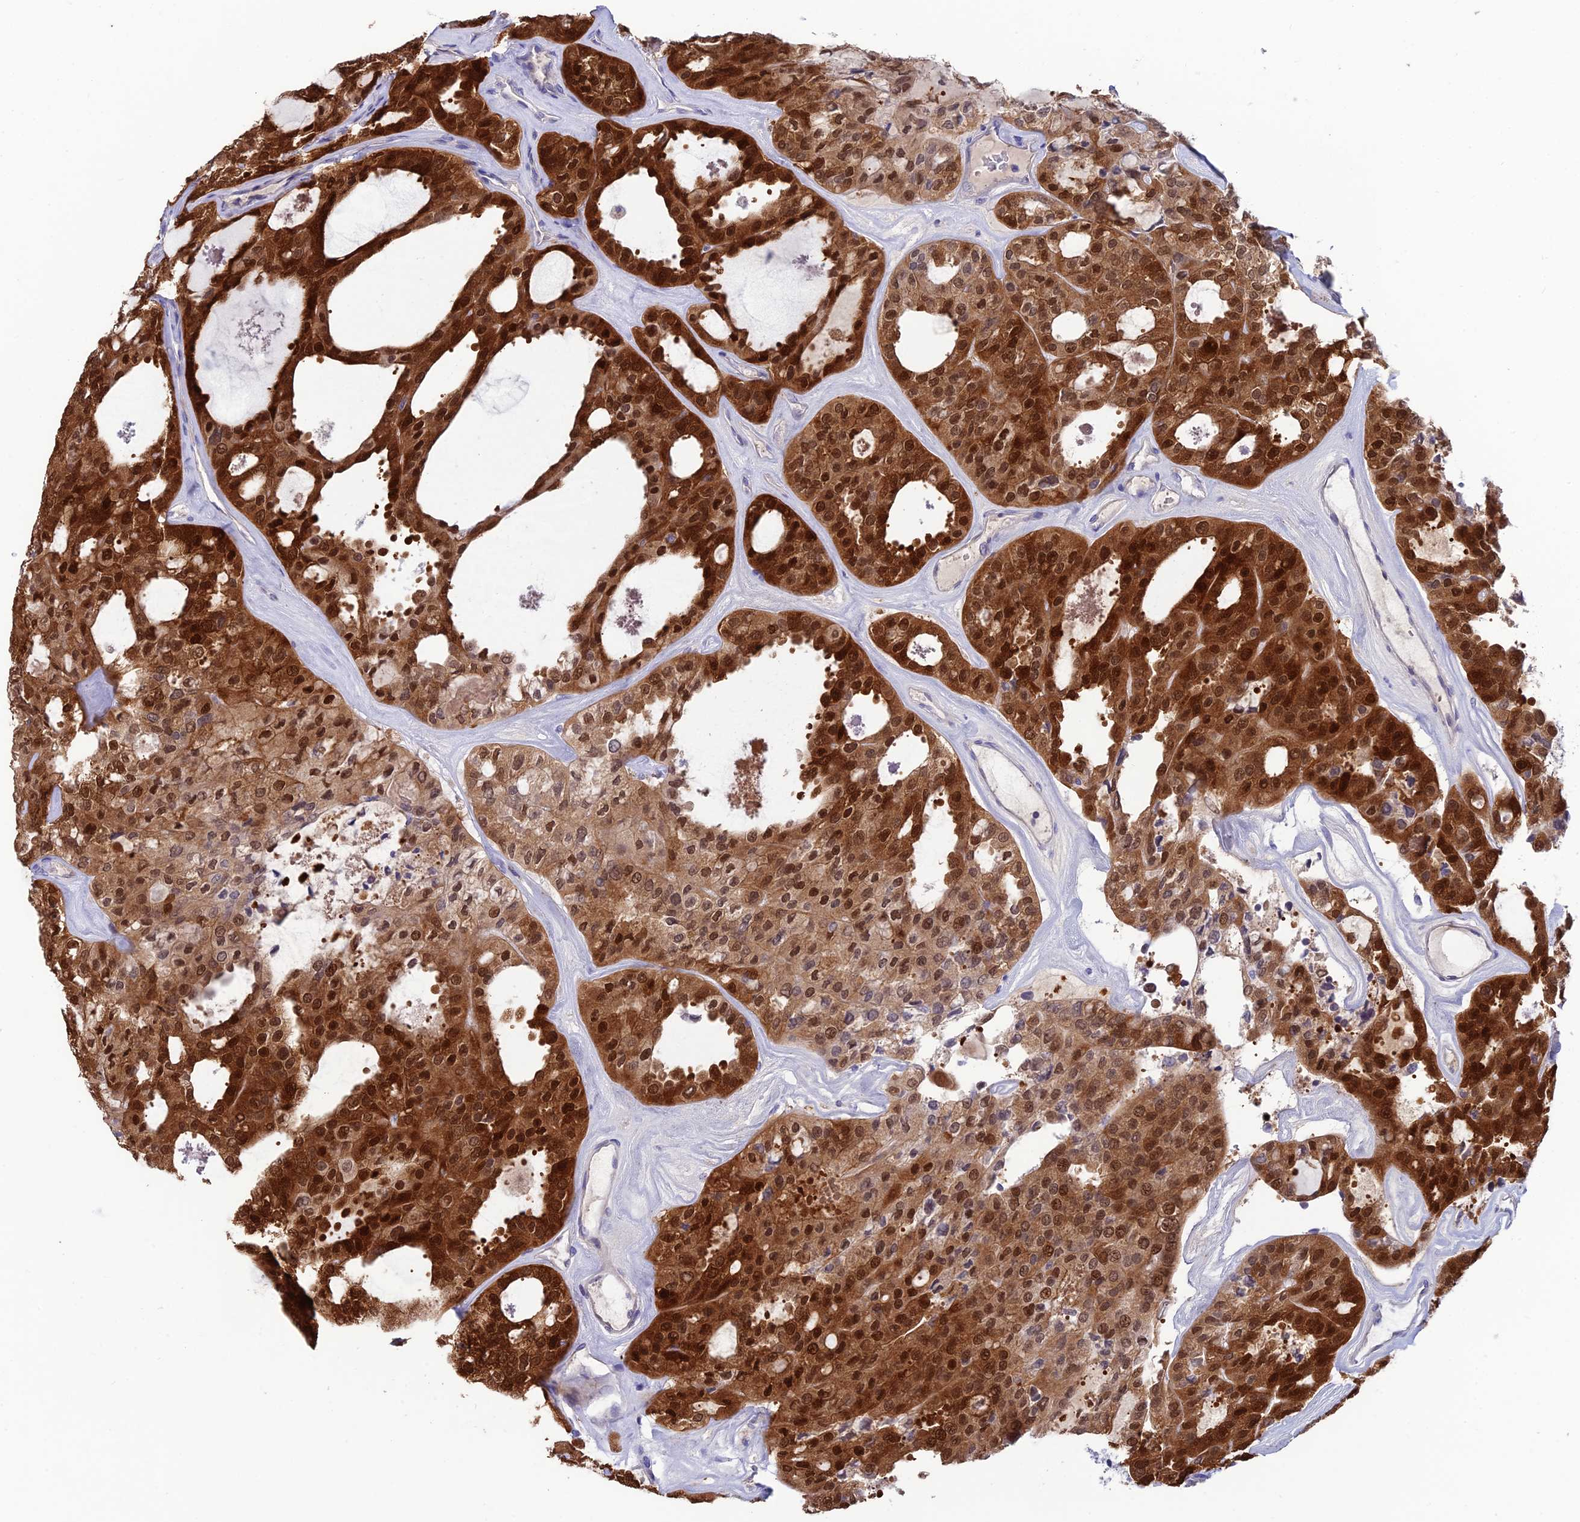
{"staining": {"intensity": "strong", "quantity": ">75%", "location": "cytoplasmic/membranous,nuclear"}, "tissue": "thyroid cancer", "cell_type": "Tumor cells", "image_type": "cancer", "snomed": [{"axis": "morphology", "description": "Follicular adenoma carcinoma, NOS"}, {"axis": "topography", "description": "Thyroid gland"}], "caption": "High-power microscopy captured an immunohistochemistry photomicrograph of thyroid cancer (follicular adenoma carcinoma), revealing strong cytoplasmic/membranous and nuclear expression in about >75% of tumor cells.", "gene": "XPO7", "patient": {"sex": "male", "age": 75}}